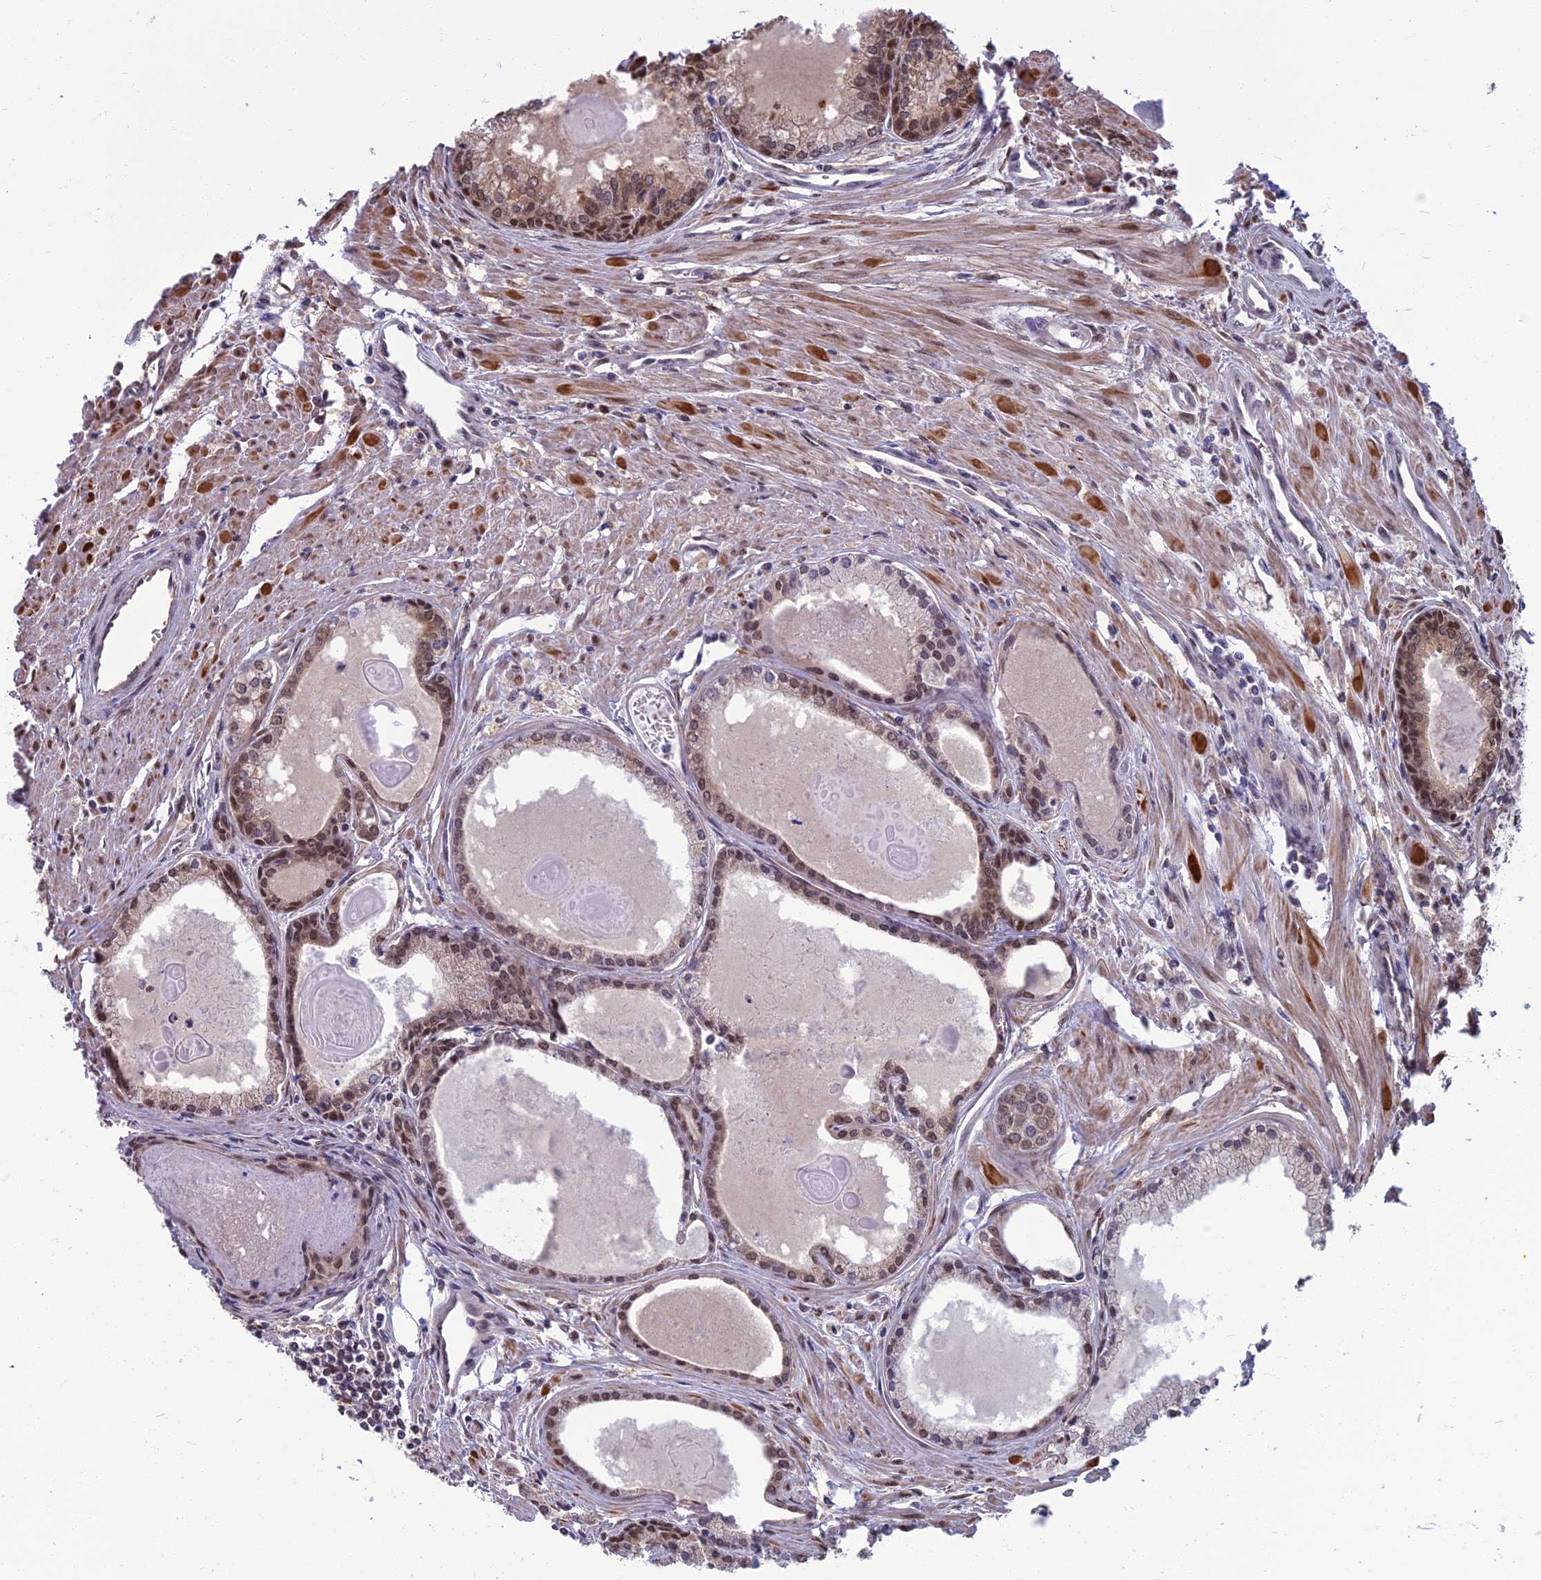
{"staining": {"intensity": "moderate", "quantity": ">75%", "location": "nuclear"}, "tissue": "prostate cancer", "cell_type": "Tumor cells", "image_type": "cancer", "snomed": [{"axis": "morphology", "description": "Adenocarcinoma, High grade"}, {"axis": "topography", "description": "Prostate"}], "caption": "Moderate nuclear expression for a protein is identified in approximately >75% of tumor cells of prostate cancer (adenocarcinoma (high-grade)) using immunohistochemistry (IHC).", "gene": "NR4A3", "patient": {"sex": "male", "age": 68}}